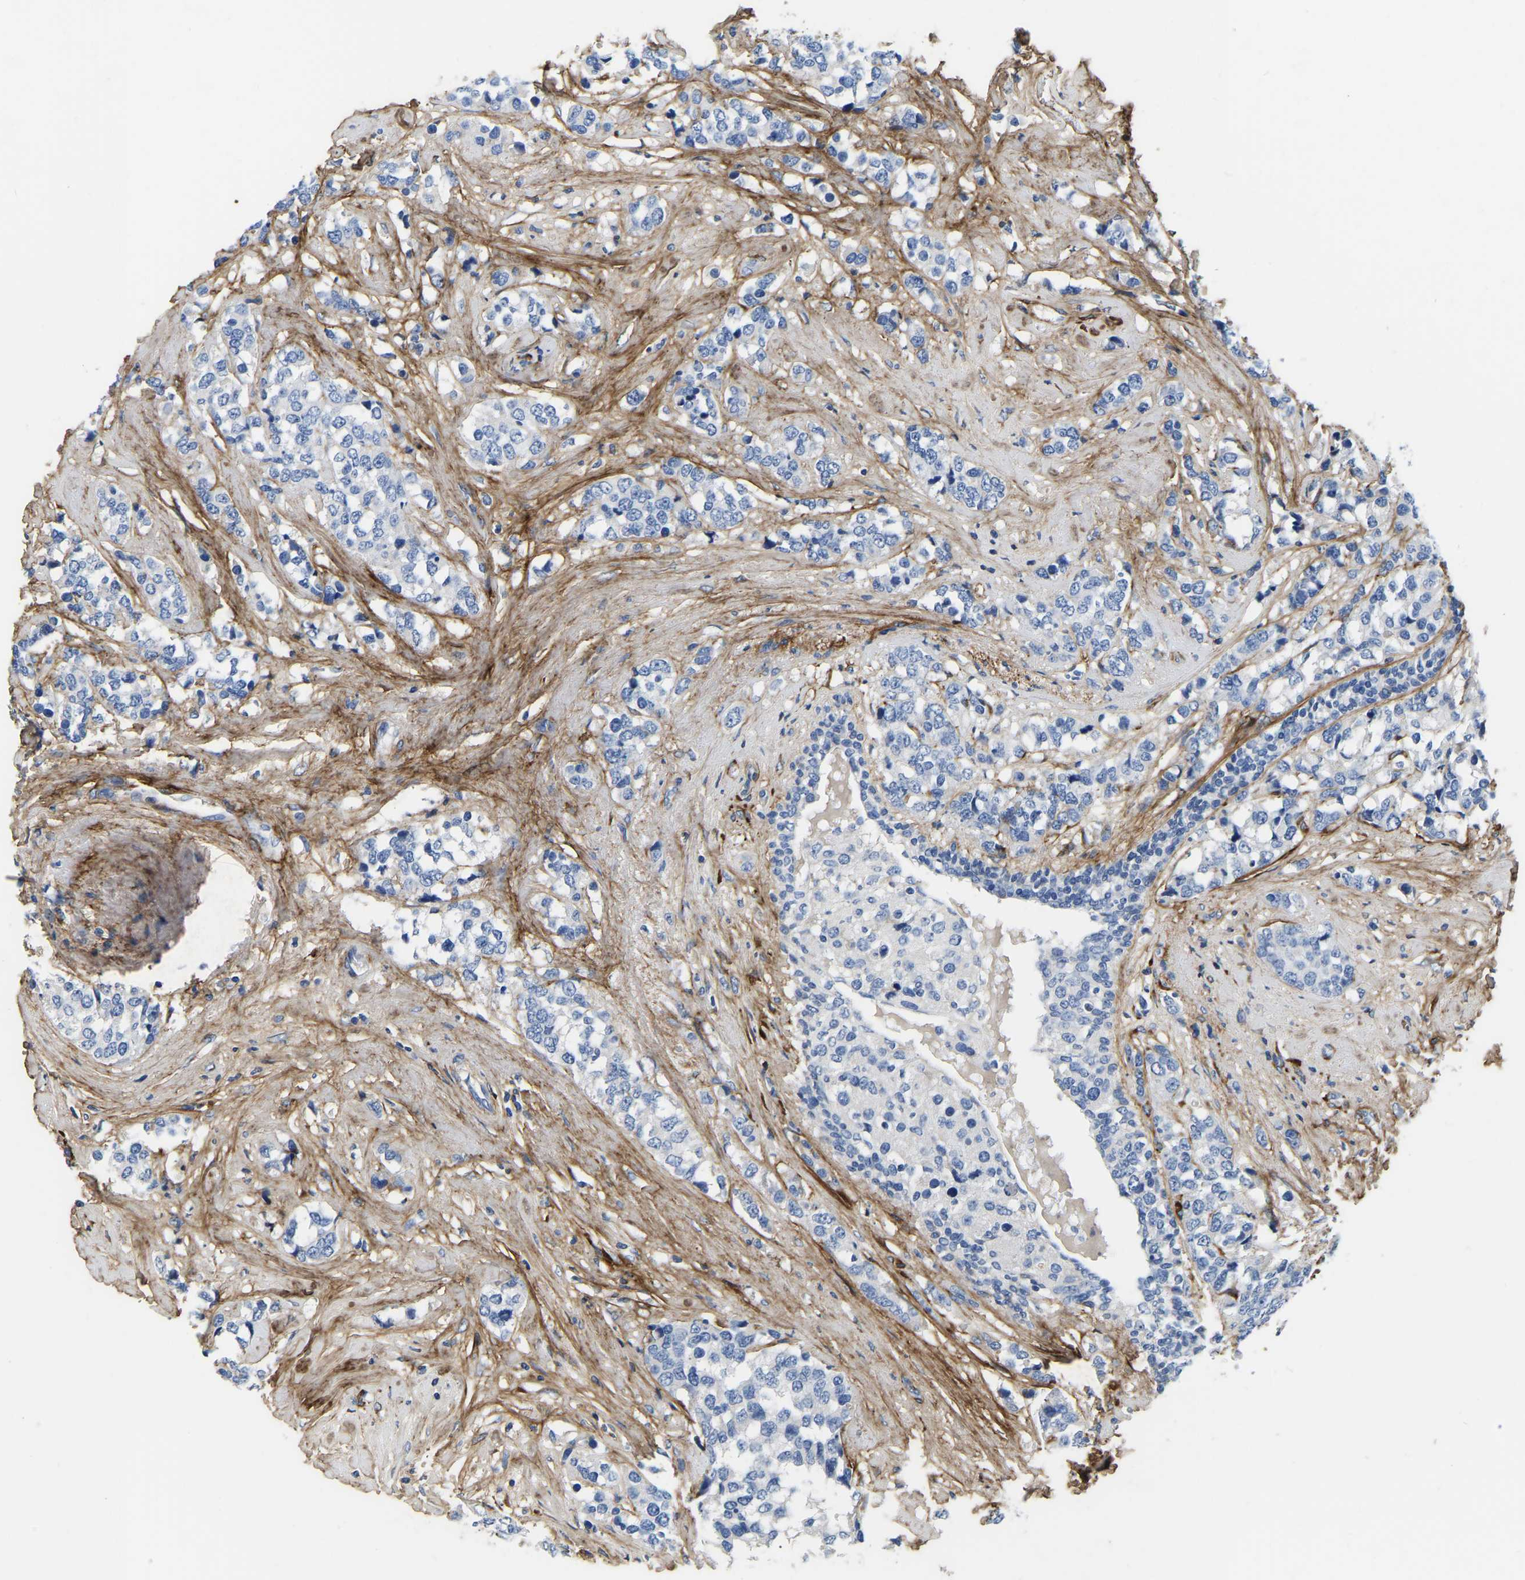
{"staining": {"intensity": "negative", "quantity": "none", "location": "none"}, "tissue": "breast cancer", "cell_type": "Tumor cells", "image_type": "cancer", "snomed": [{"axis": "morphology", "description": "Lobular carcinoma"}, {"axis": "topography", "description": "Breast"}], "caption": "Immunohistochemical staining of breast cancer (lobular carcinoma) exhibits no significant expression in tumor cells. Brightfield microscopy of IHC stained with DAB (brown) and hematoxylin (blue), captured at high magnification.", "gene": "COL6A1", "patient": {"sex": "female", "age": 59}}